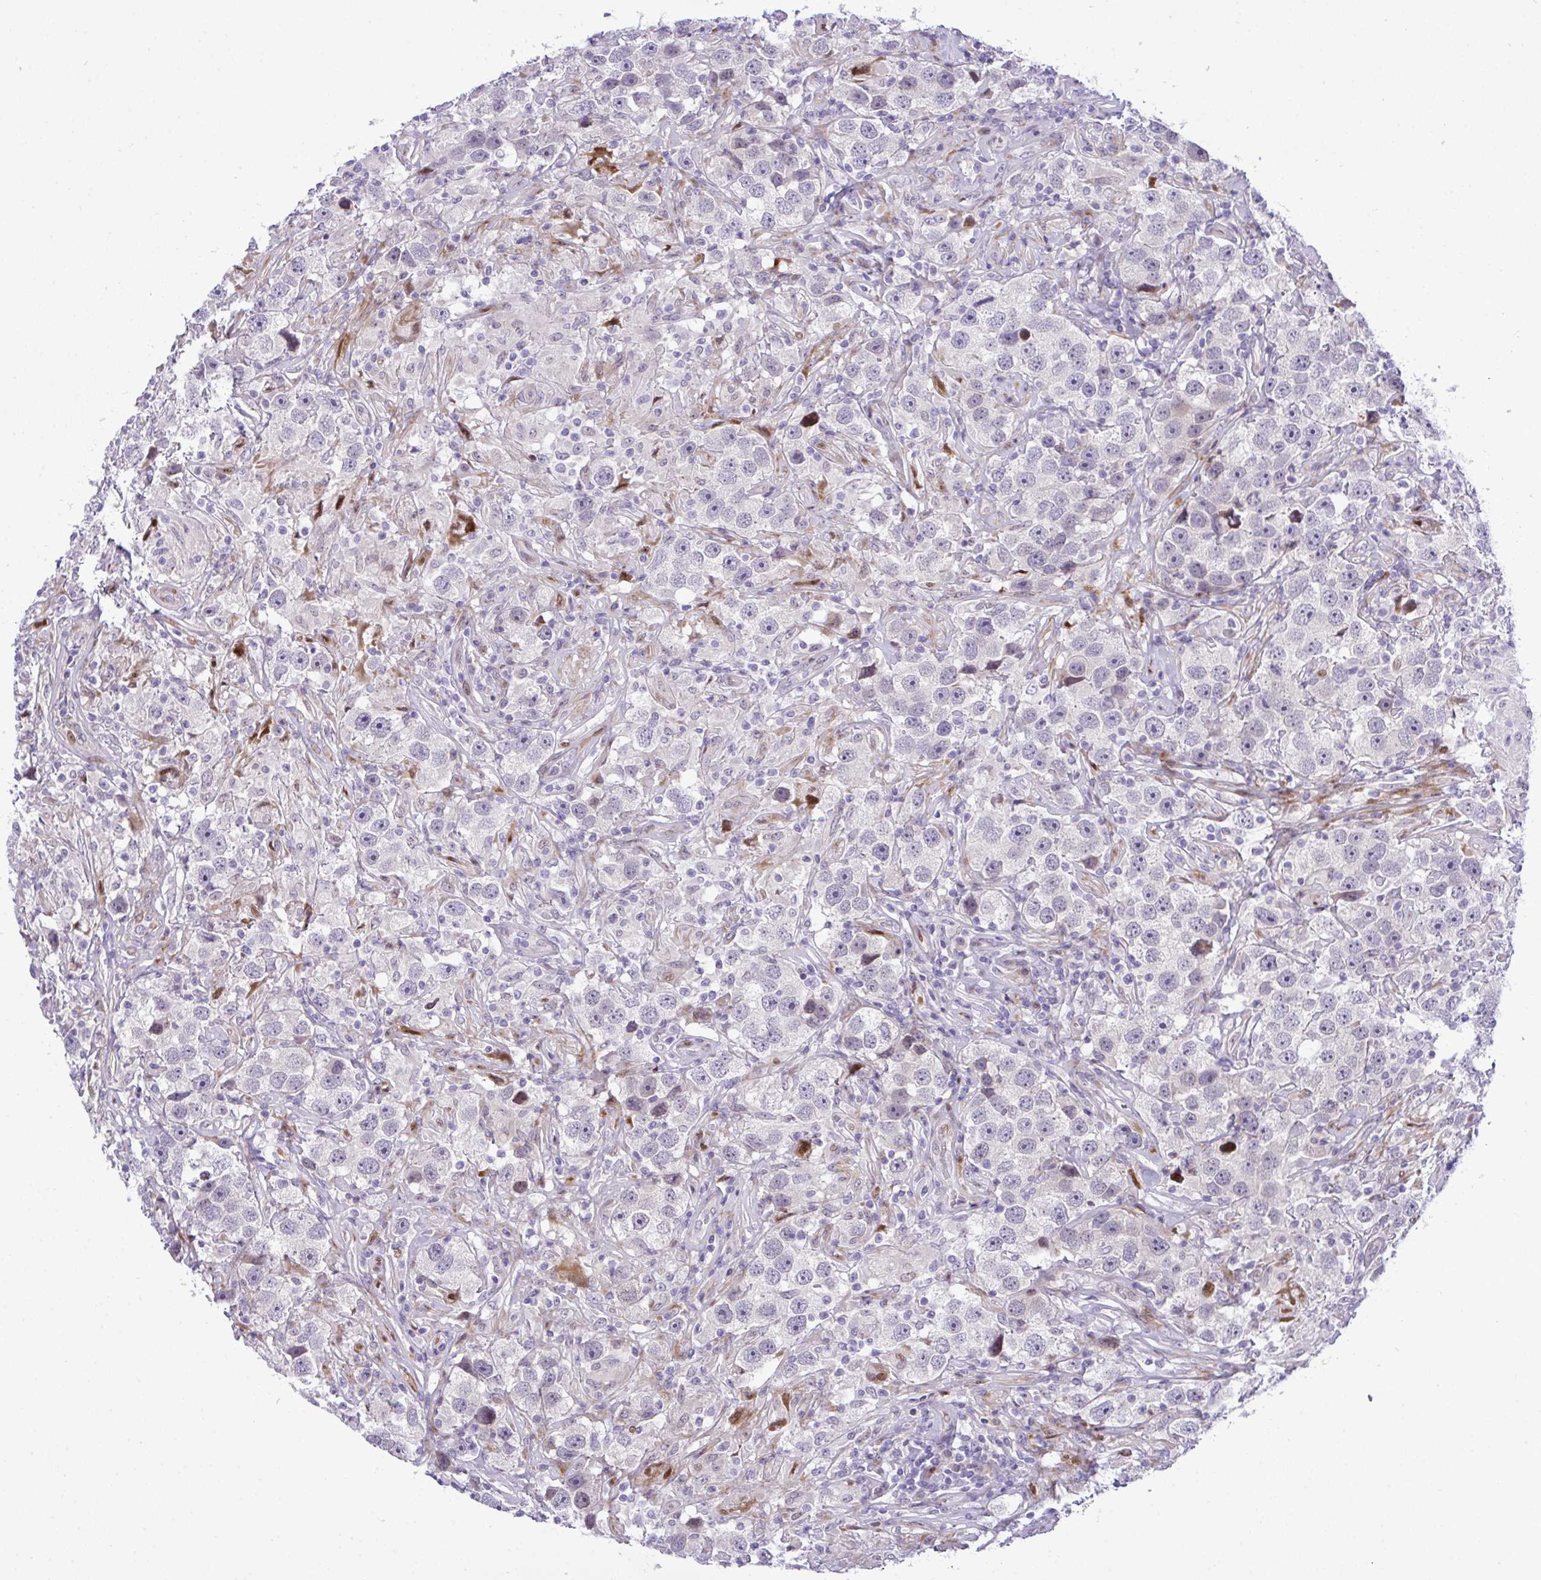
{"staining": {"intensity": "negative", "quantity": "none", "location": "none"}, "tissue": "testis cancer", "cell_type": "Tumor cells", "image_type": "cancer", "snomed": [{"axis": "morphology", "description": "Seminoma, NOS"}, {"axis": "topography", "description": "Testis"}], "caption": "Immunohistochemistry (IHC) of human testis cancer (seminoma) displays no expression in tumor cells.", "gene": "CASTOR2", "patient": {"sex": "male", "age": 49}}